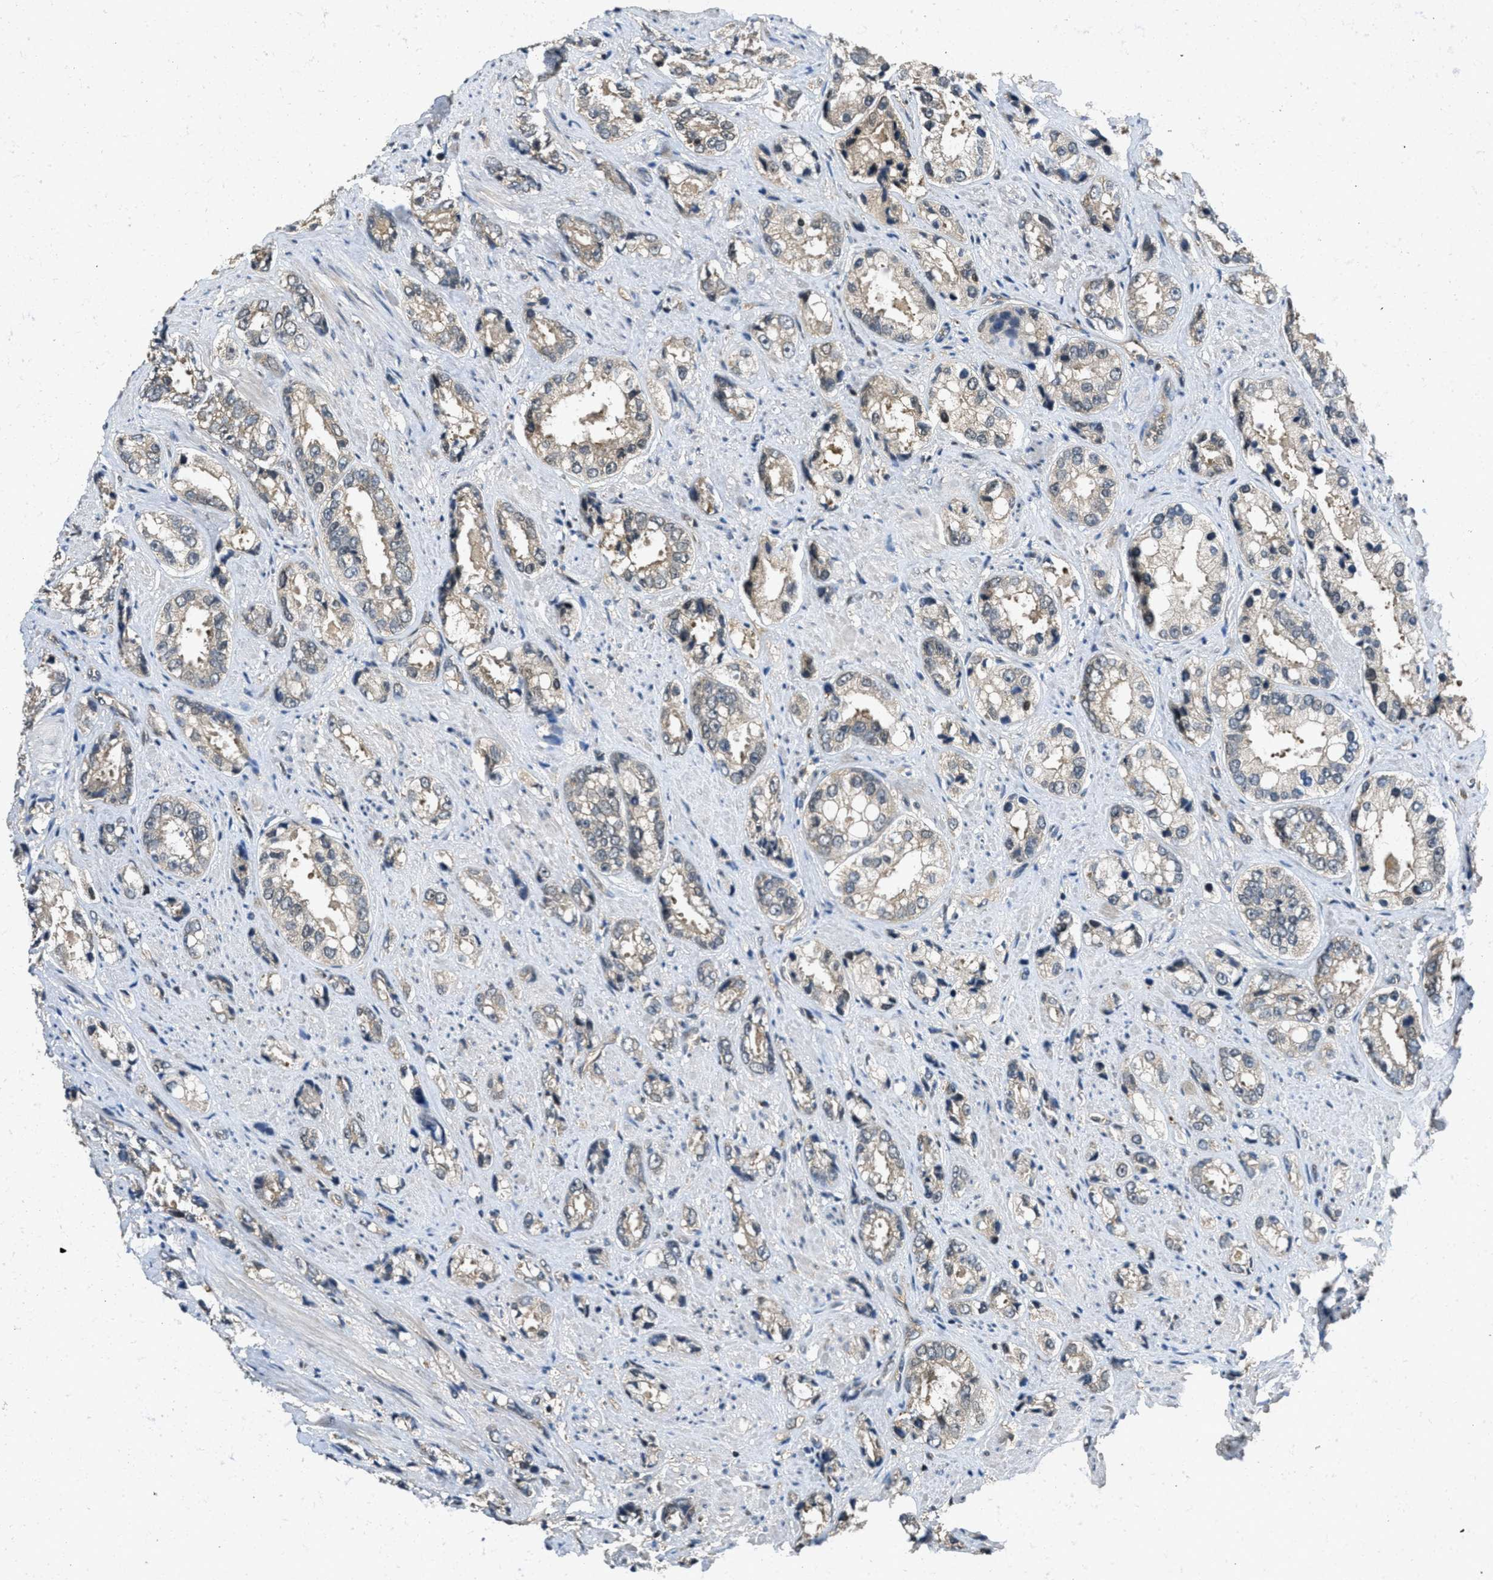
{"staining": {"intensity": "weak", "quantity": "<25%", "location": "cytoplasmic/membranous"}, "tissue": "prostate cancer", "cell_type": "Tumor cells", "image_type": "cancer", "snomed": [{"axis": "morphology", "description": "Adenocarcinoma, High grade"}, {"axis": "topography", "description": "Prostate"}], "caption": "IHC histopathology image of neoplastic tissue: prostate cancer (adenocarcinoma (high-grade)) stained with DAB (3,3'-diaminobenzidine) demonstrates no significant protein expression in tumor cells. The staining is performed using DAB brown chromogen with nuclei counter-stained in using hematoxylin.", "gene": "DUSP6", "patient": {"sex": "male", "age": 61}}